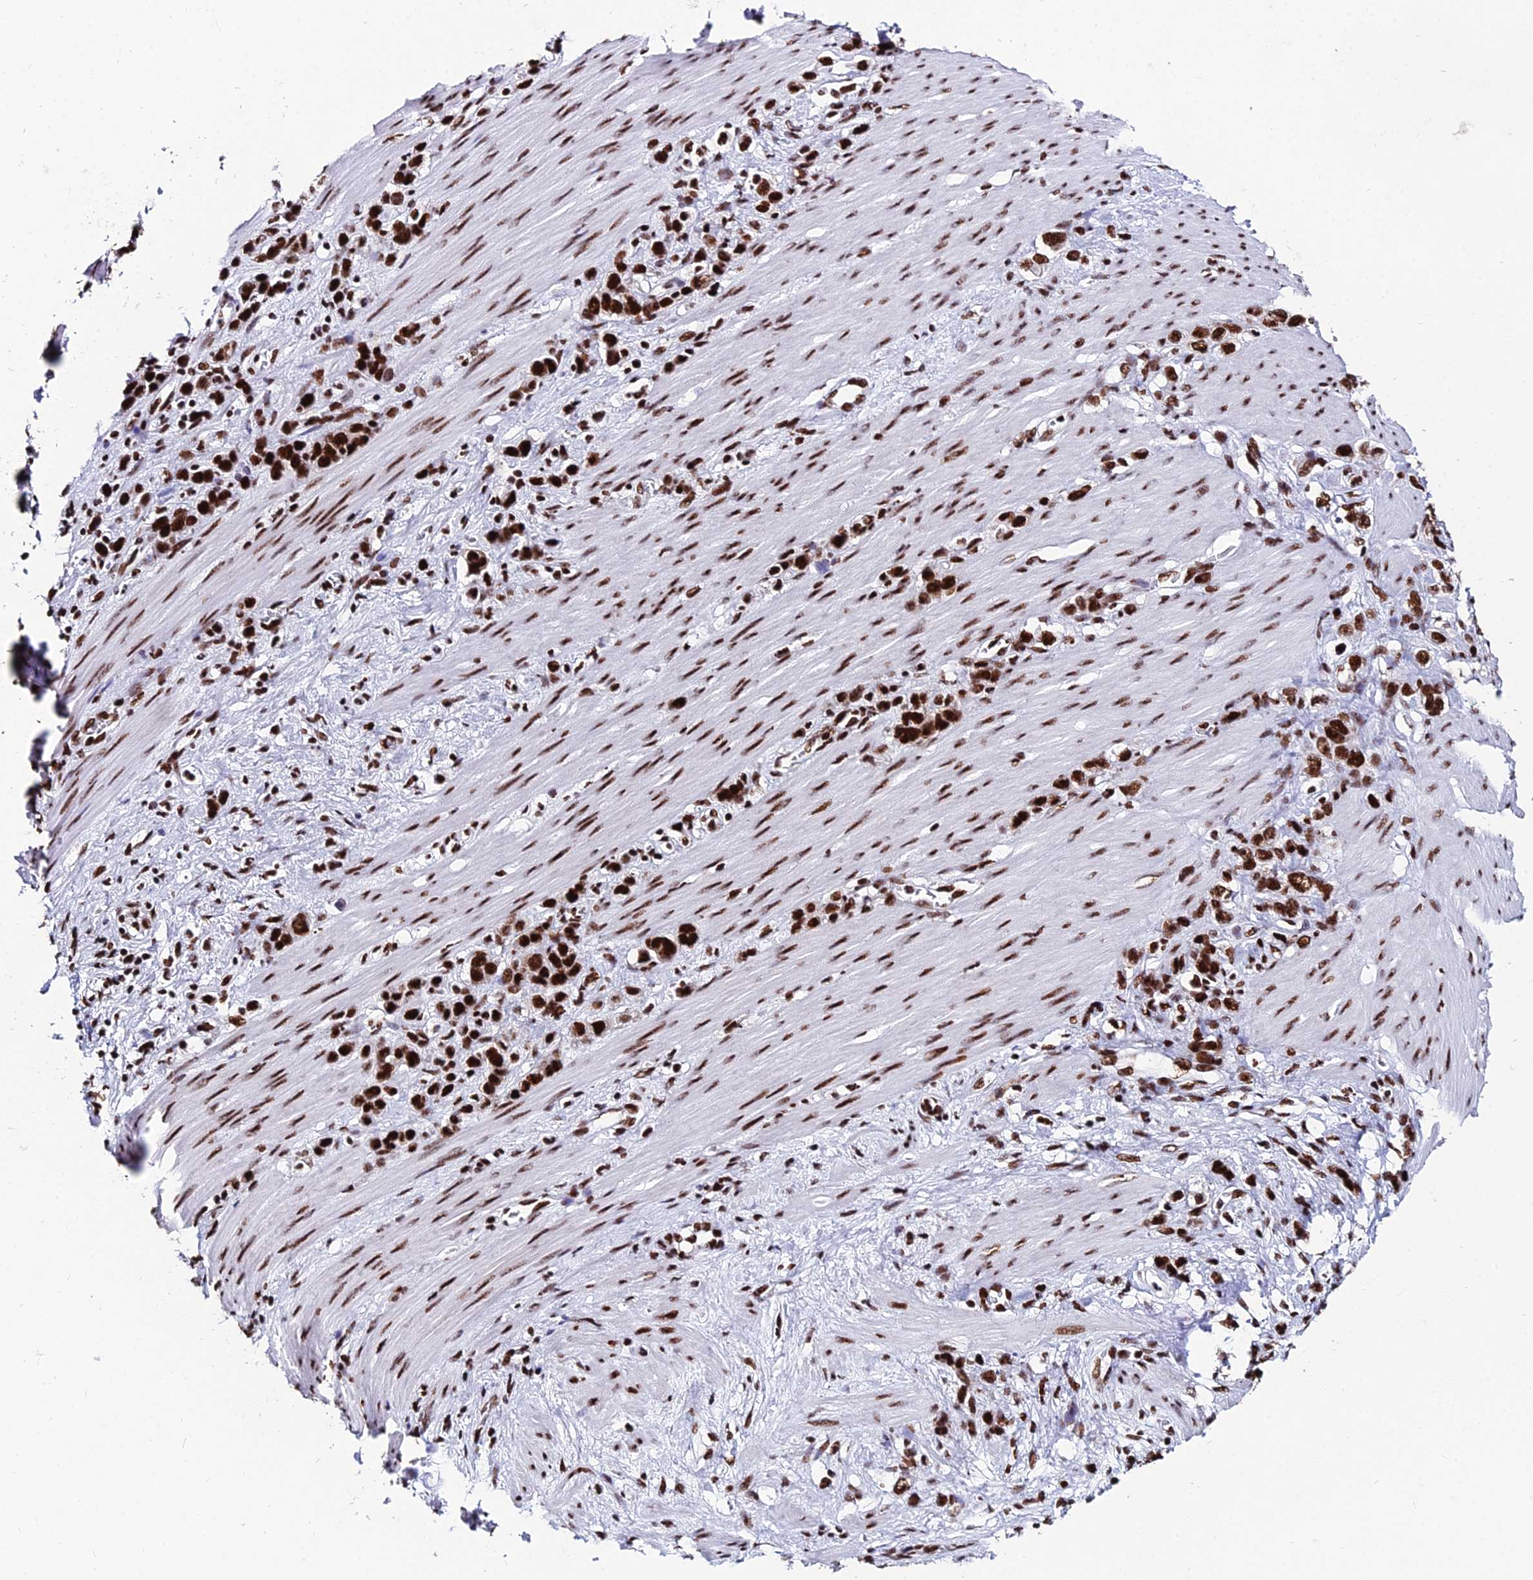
{"staining": {"intensity": "strong", "quantity": ">75%", "location": "nuclear"}, "tissue": "stomach cancer", "cell_type": "Tumor cells", "image_type": "cancer", "snomed": [{"axis": "morphology", "description": "Adenocarcinoma, NOS"}, {"axis": "morphology", "description": "Adenocarcinoma, High grade"}, {"axis": "topography", "description": "Stomach, upper"}, {"axis": "topography", "description": "Stomach, lower"}], "caption": "Immunohistochemistry (IHC) micrograph of adenocarcinoma (stomach) stained for a protein (brown), which shows high levels of strong nuclear expression in about >75% of tumor cells.", "gene": "HNRNPH1", "patient": {"sex": "female", "age": 65}}